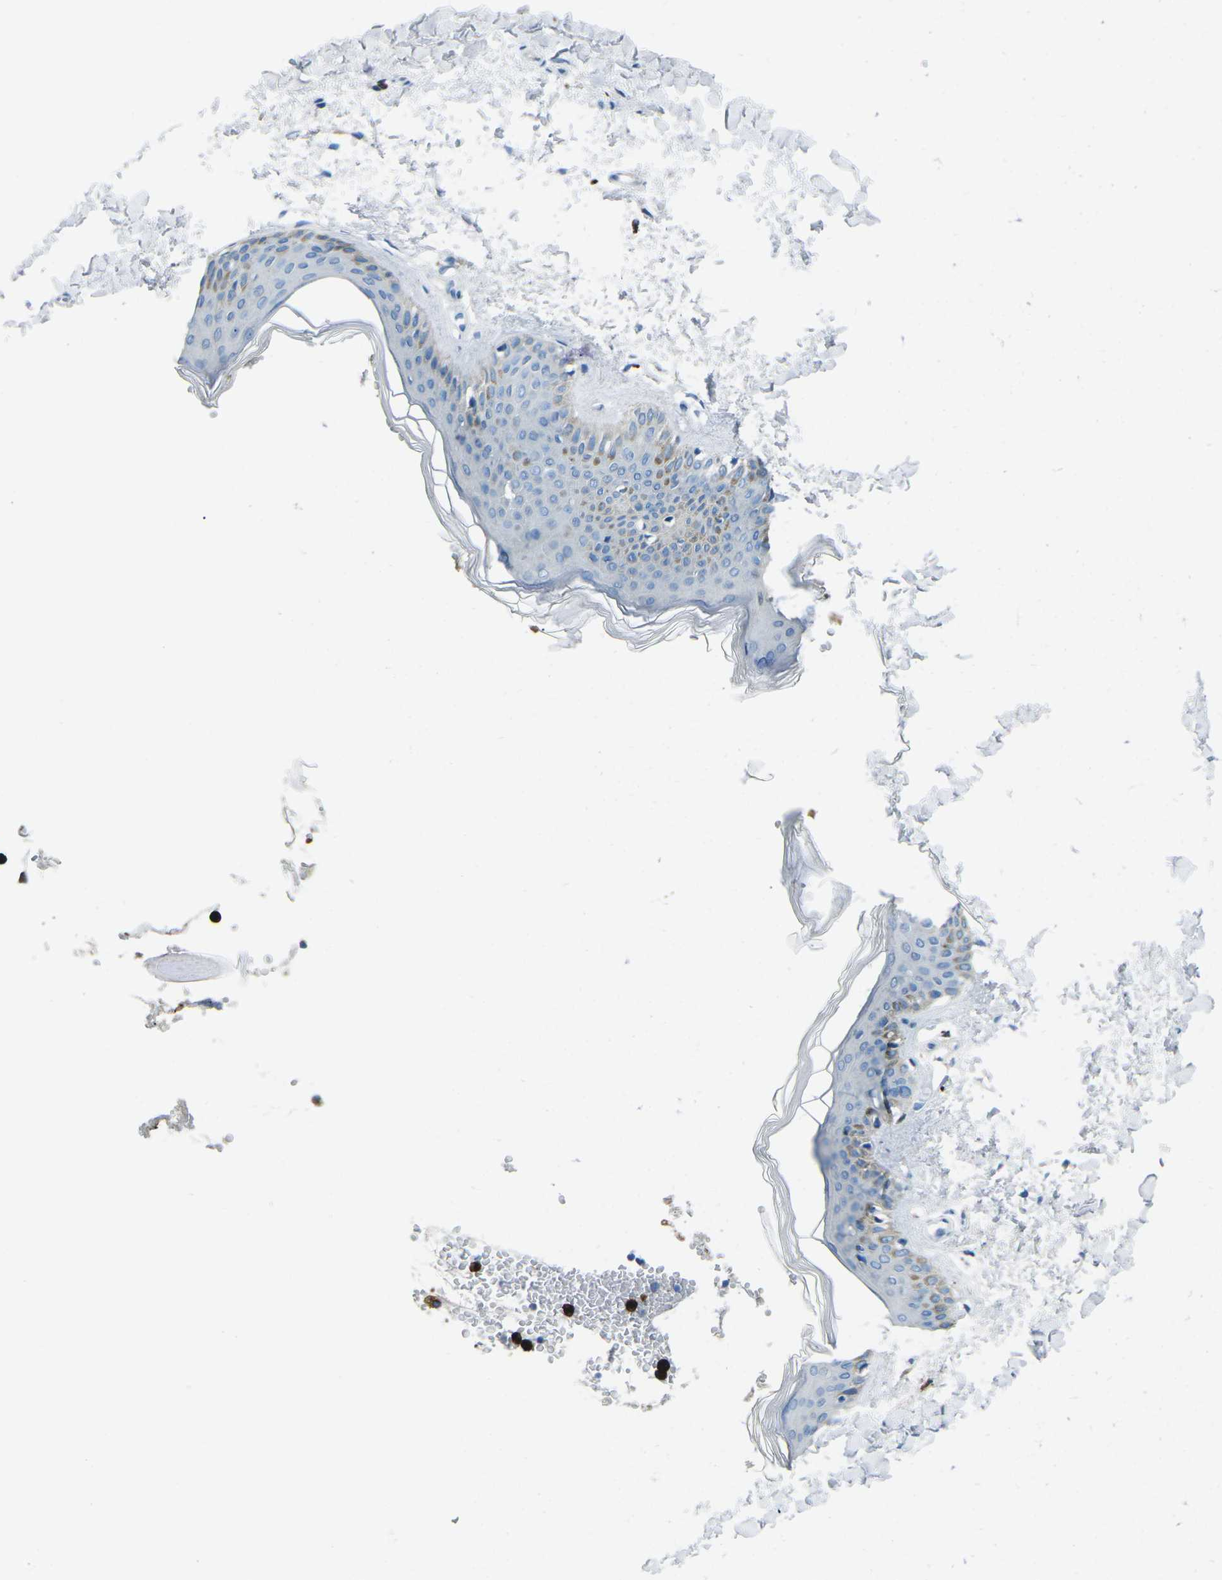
{"staining": {"intensity": "negative", "quantity": "none", "location": "none"}, "tissue": "skin", "cell_type": "Fibroblasts", "image_type": "normal", "snomed": [{"axis": "morphology", "description": "Normal tissue, NOS"}, {"axis": "topography", "description": "Skin"}], "caption": "Human skin stained for a protein using IHC displays no expression in fibroblasts.", "gene": "FCN1", "patient": {"sex": "female", "age": 41}}